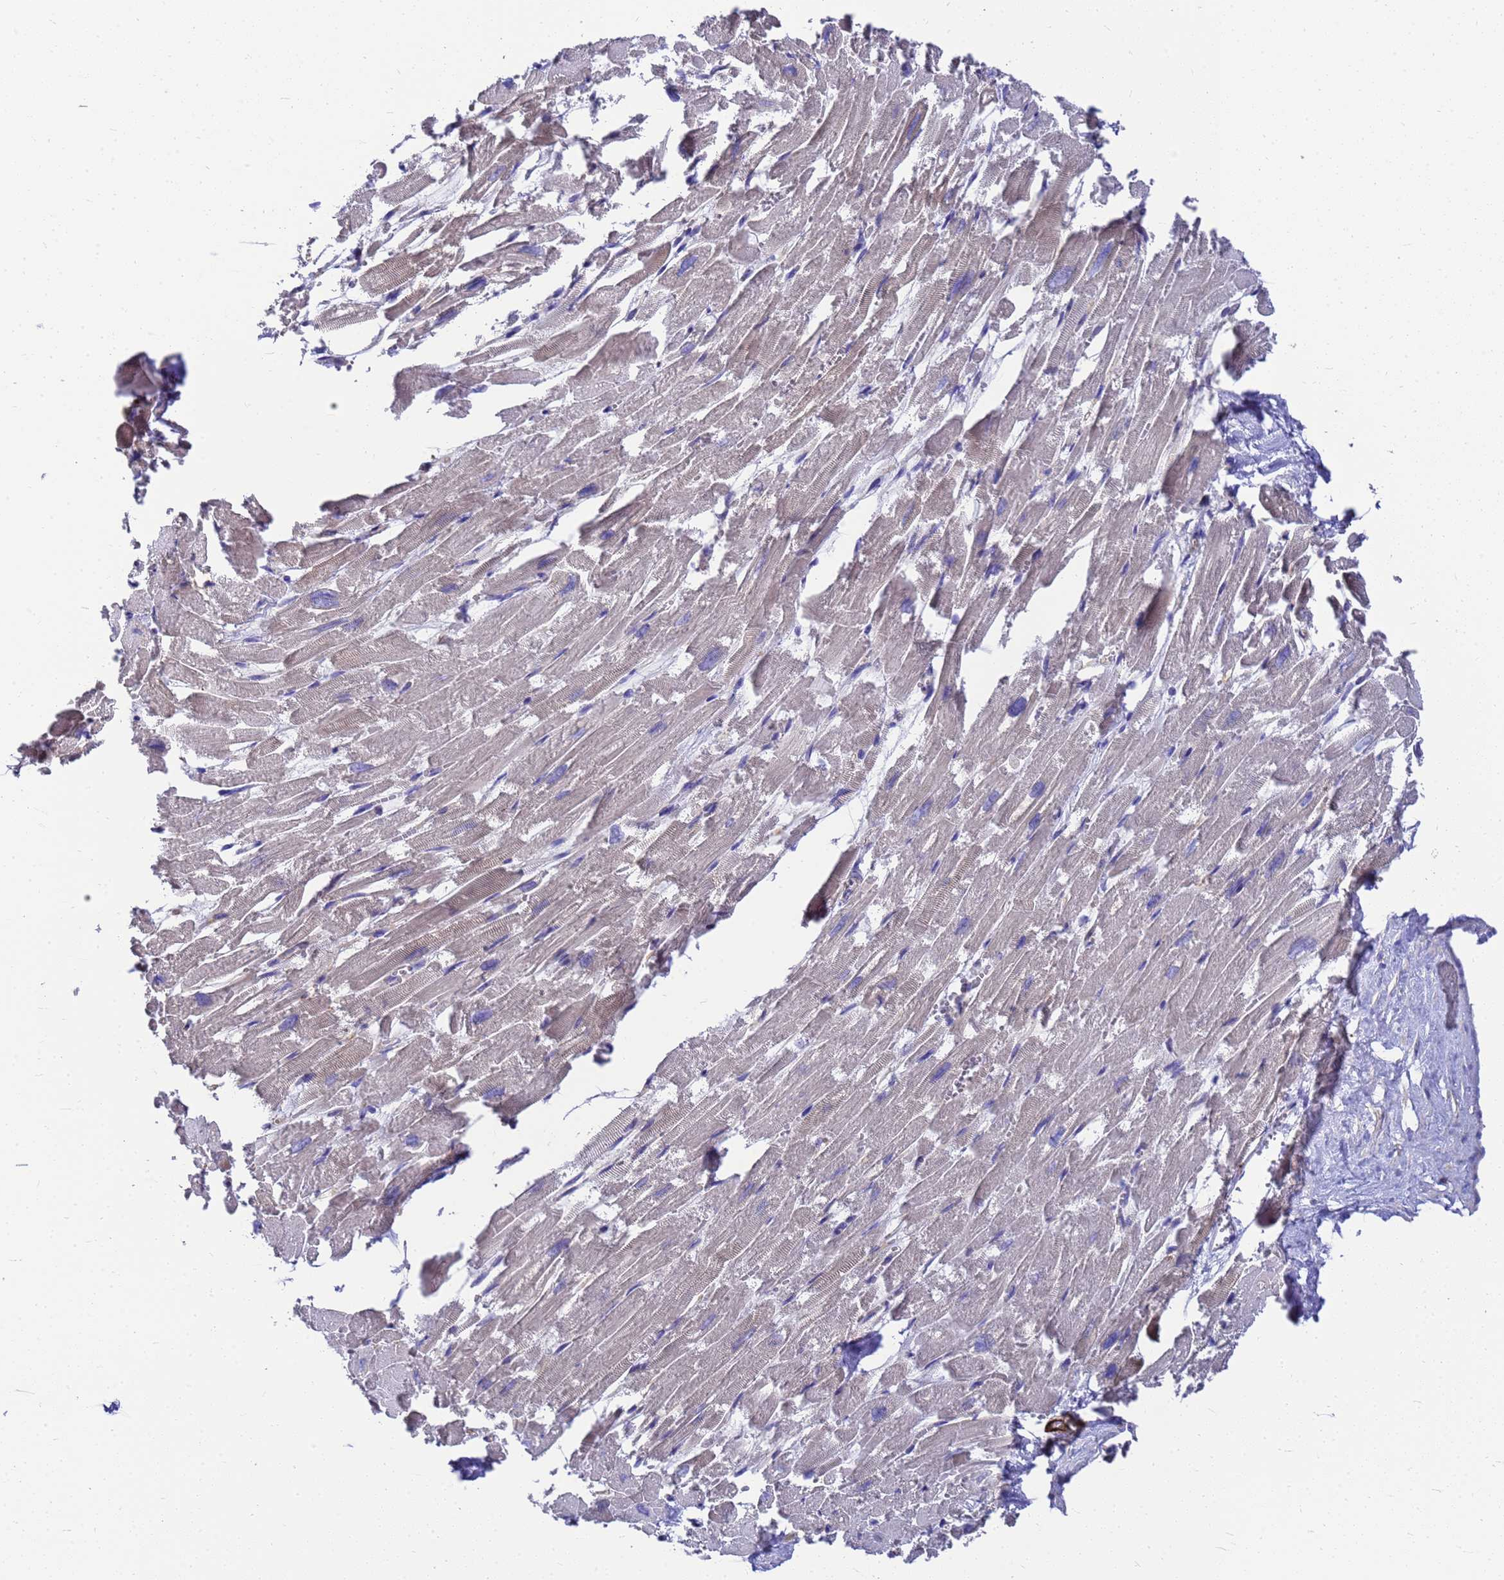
{"staining": {"intensity": "weak", "quantity": "25%-75%", "location": "cytoplasmic/membranous"}, "tissue": "heart muscle", "cell_type": "Cardiomyocytes", "image_type": "normal", "snomed": [{"axis": "morphology", "description": "Normal tissue, NOS"}, {"axis": "topography", "description": "Heart"}], "caption": "Heart muscle stained for a protein displays weak cytoplasmic/membranous positivity in cardiomyocytes. Immunohistochemistry stains the protein in brown and the nuclei are stained blue.", "gene": "ZNF235", "patient": {"sex": "male", "age": 54}}